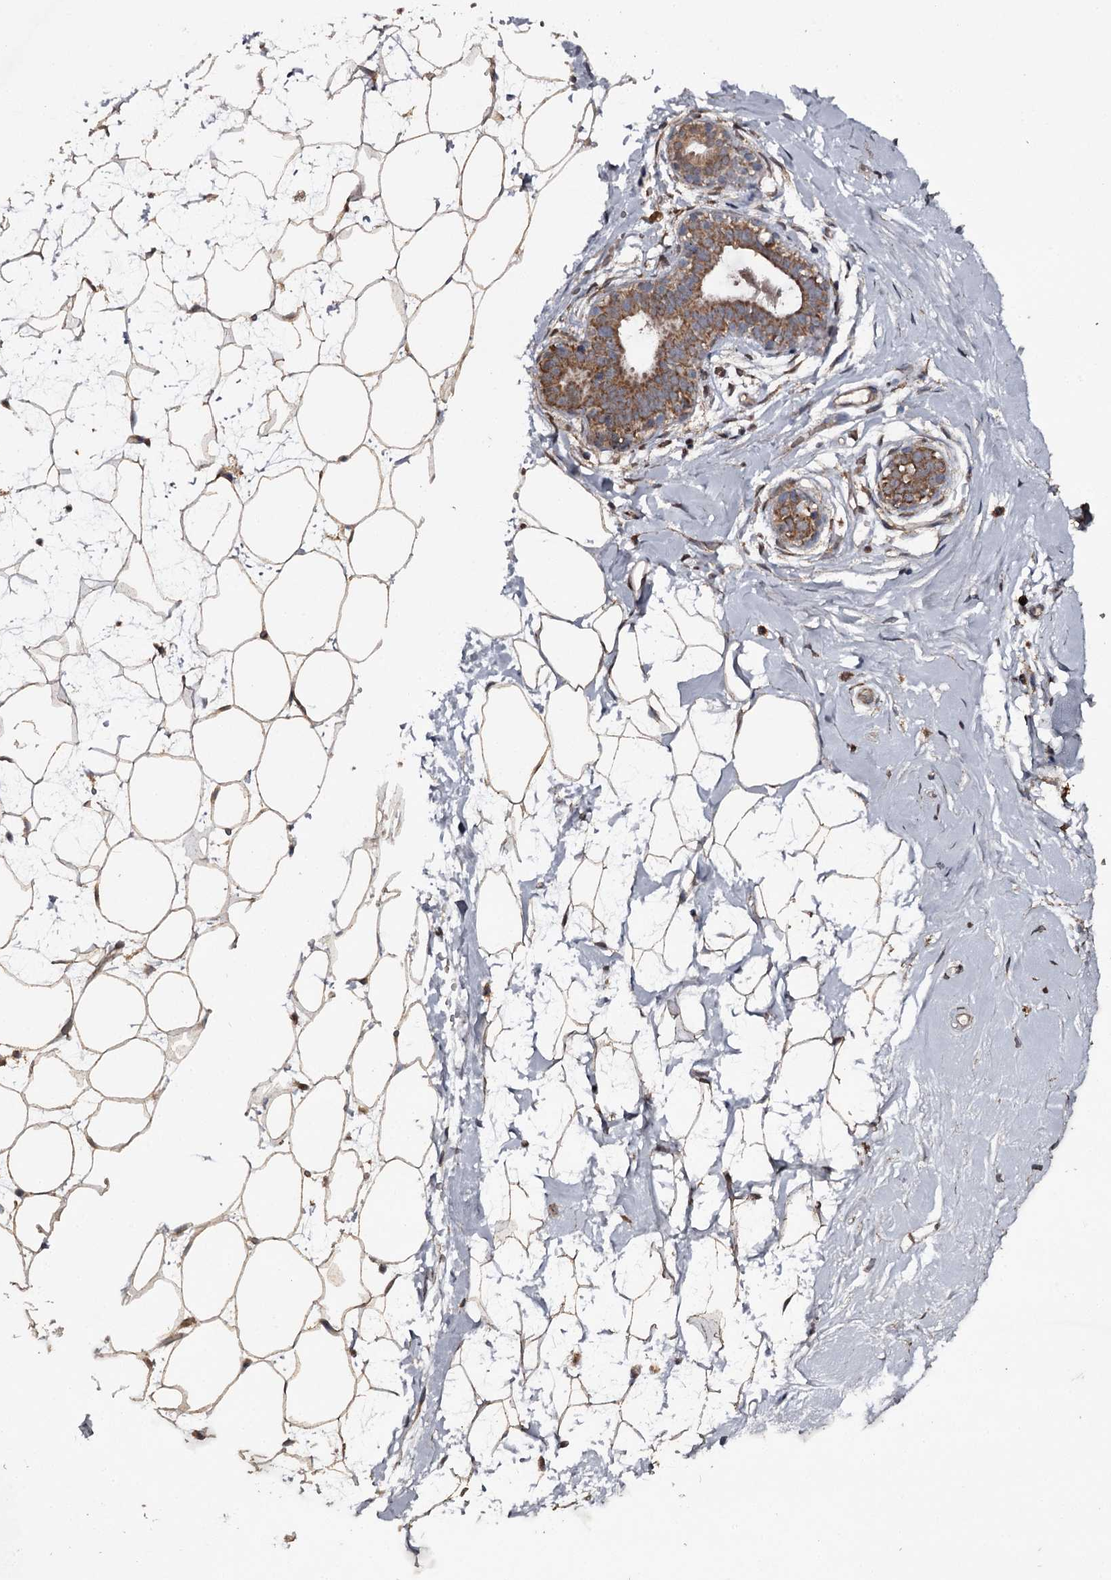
{"staining": {"intensity": "moderate", "quantity": ">75%", "location": "cytoplasmic/membranous"}, "tissue": "breast", "cell_type": "Adipocytes", "image_type": "normal", "snomed": [{"axis": "morphology", "description": "Normal tissue, NOS"}, {"axis": "morphology", "description": "Adenoma, NOS"}, {"axis": "topography", "description": "Breast"}], "caption": "Immunohistochemistry photomicrograph of normal breast: breast stained using immunohistochemistry shows medium levels of moderate protein expression localized specifically in the cytoplasmic/membranous of adipocytes, appearing as a cytoplasmic/membranous brown color.", "gene": "WIPI1", "patient": {"sex": "female", "age": 23}}